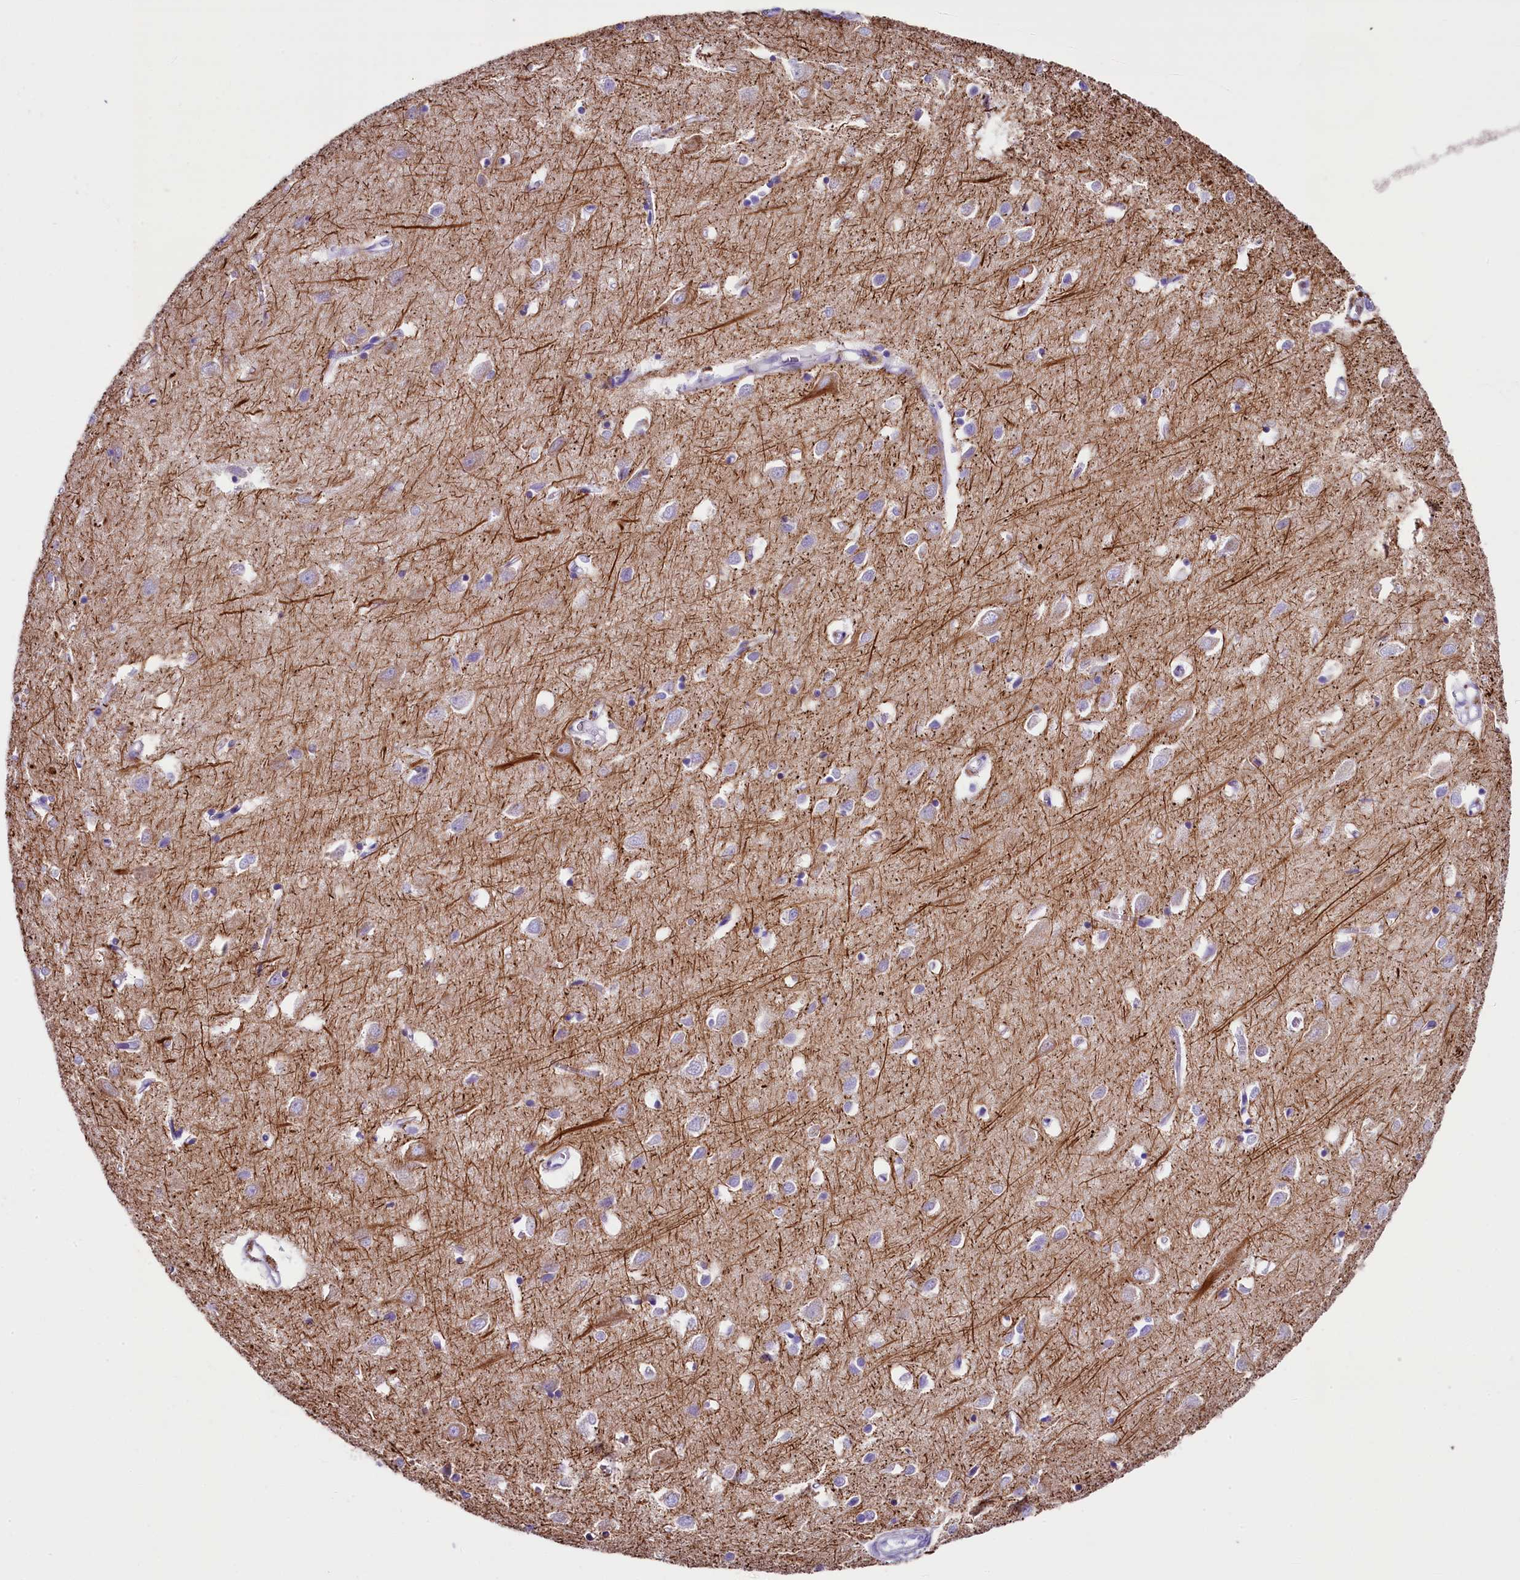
{"staining": {"intensity": "negative", "quantity": "none", "location": "none"}, "tissue": "cerebral cortex", "cell_type": "Endothelial cells", "image_type": "normal", "snomed": [{"axis": "morphology", "description": "Normal tissue, NOS"}, {"axis": "topography", "description": "Cerebral cortex"}], "caption": "IHC of benign cerebral cortex exhibits no staining in endothelial cells.", "gene": "SKIDA1", "patient": {"sex": "female", "age": 64}}